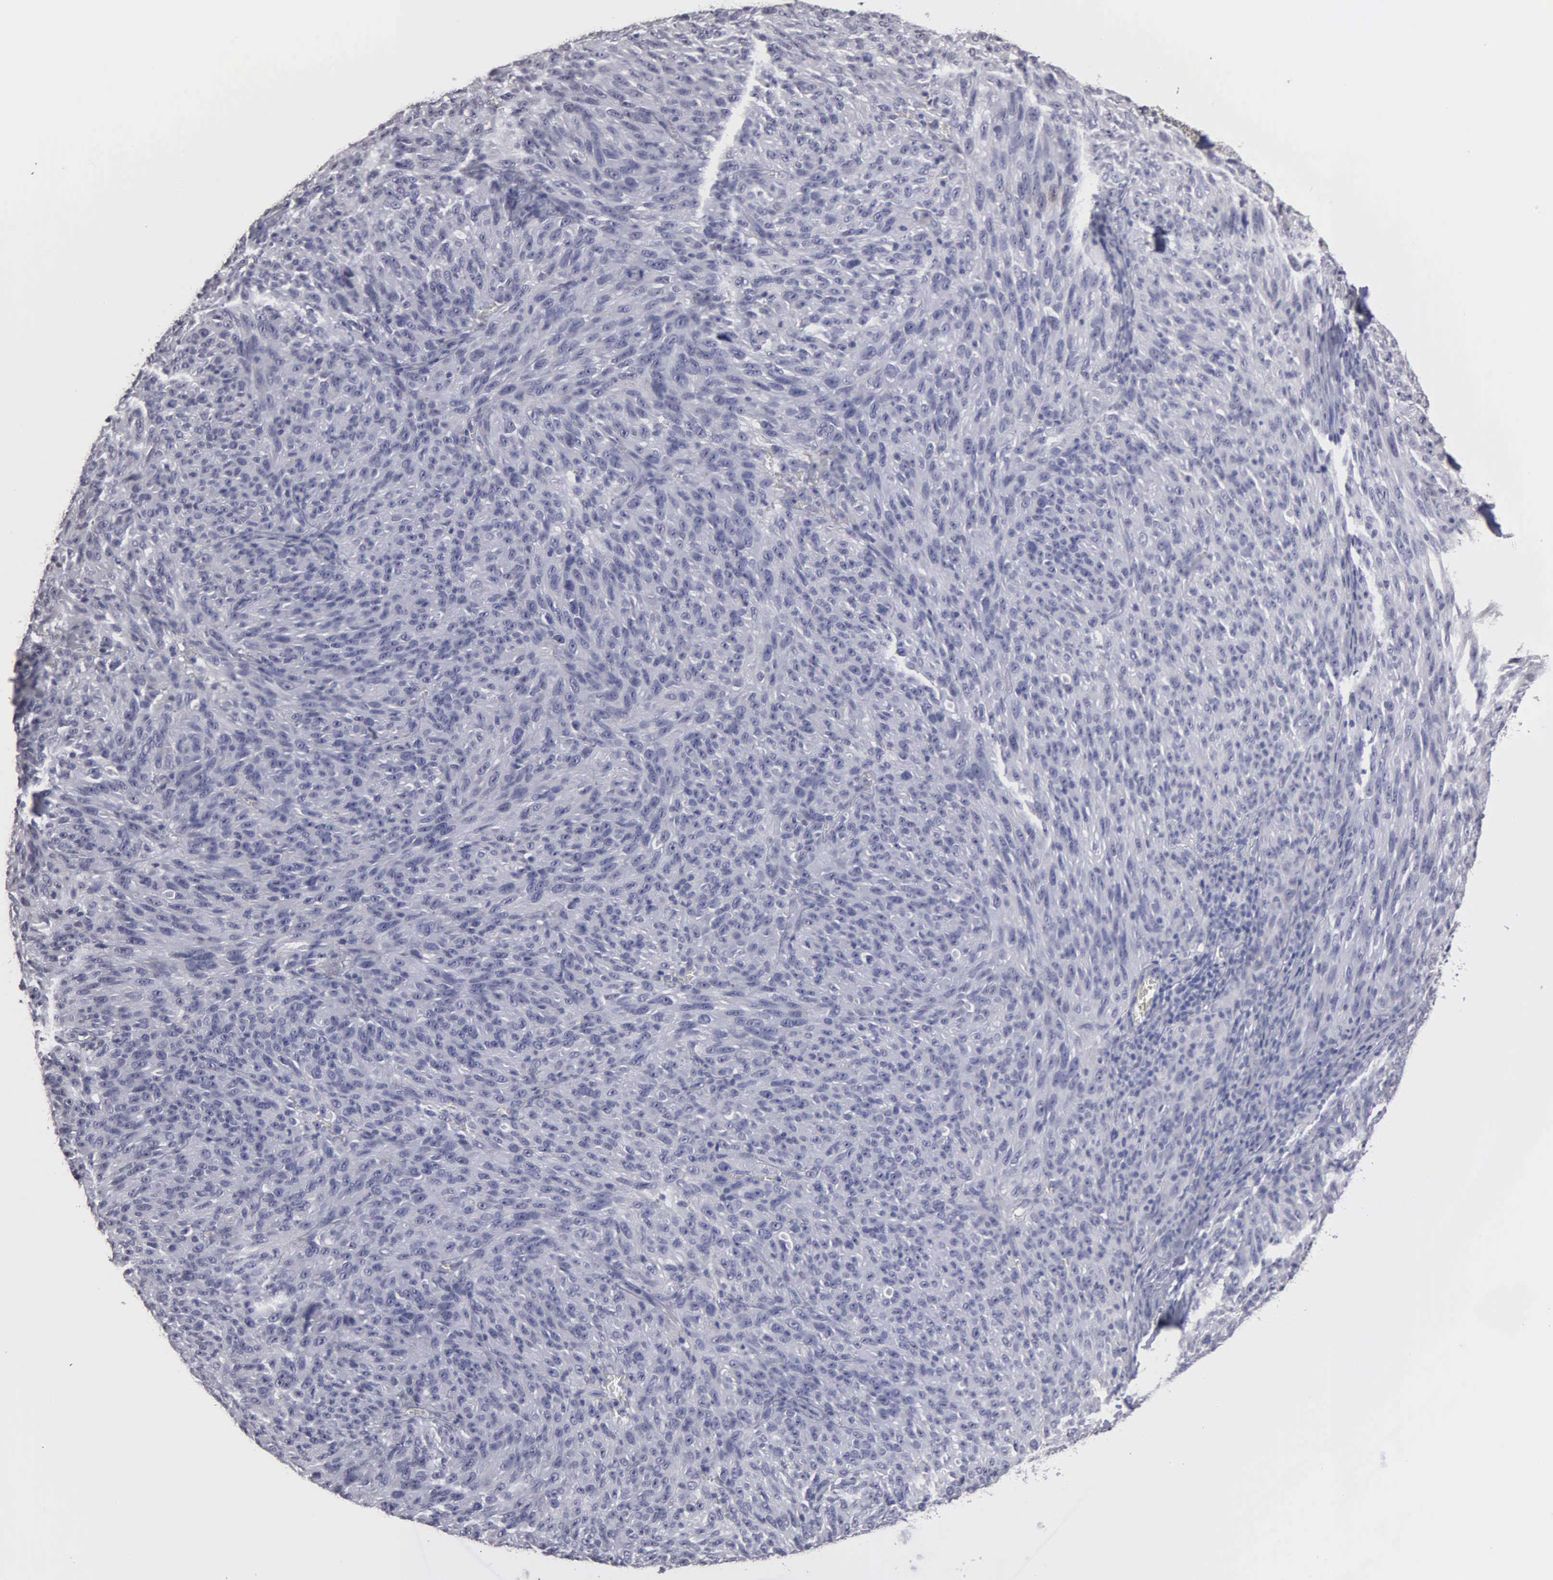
{"staining": {"intensity": "negative", "quantity": "none", "location": "none"}, "tissue": "melanoma", "cell_type": "Tumor cells", "image_type": "cancer", "snomed": [{"axis": "morphology", "description": "Malignant melanoma, NOS"}, {"axis": "topography", "description": "Skin"}], "caption": "Immunohistochemistry (IHC) histopathology image of malignant melanoma stained for a protein (brown), which reveals no positivity in tumor cells.", "gene": "UPB1", "patient": {"sex": "male", "age": 76}}